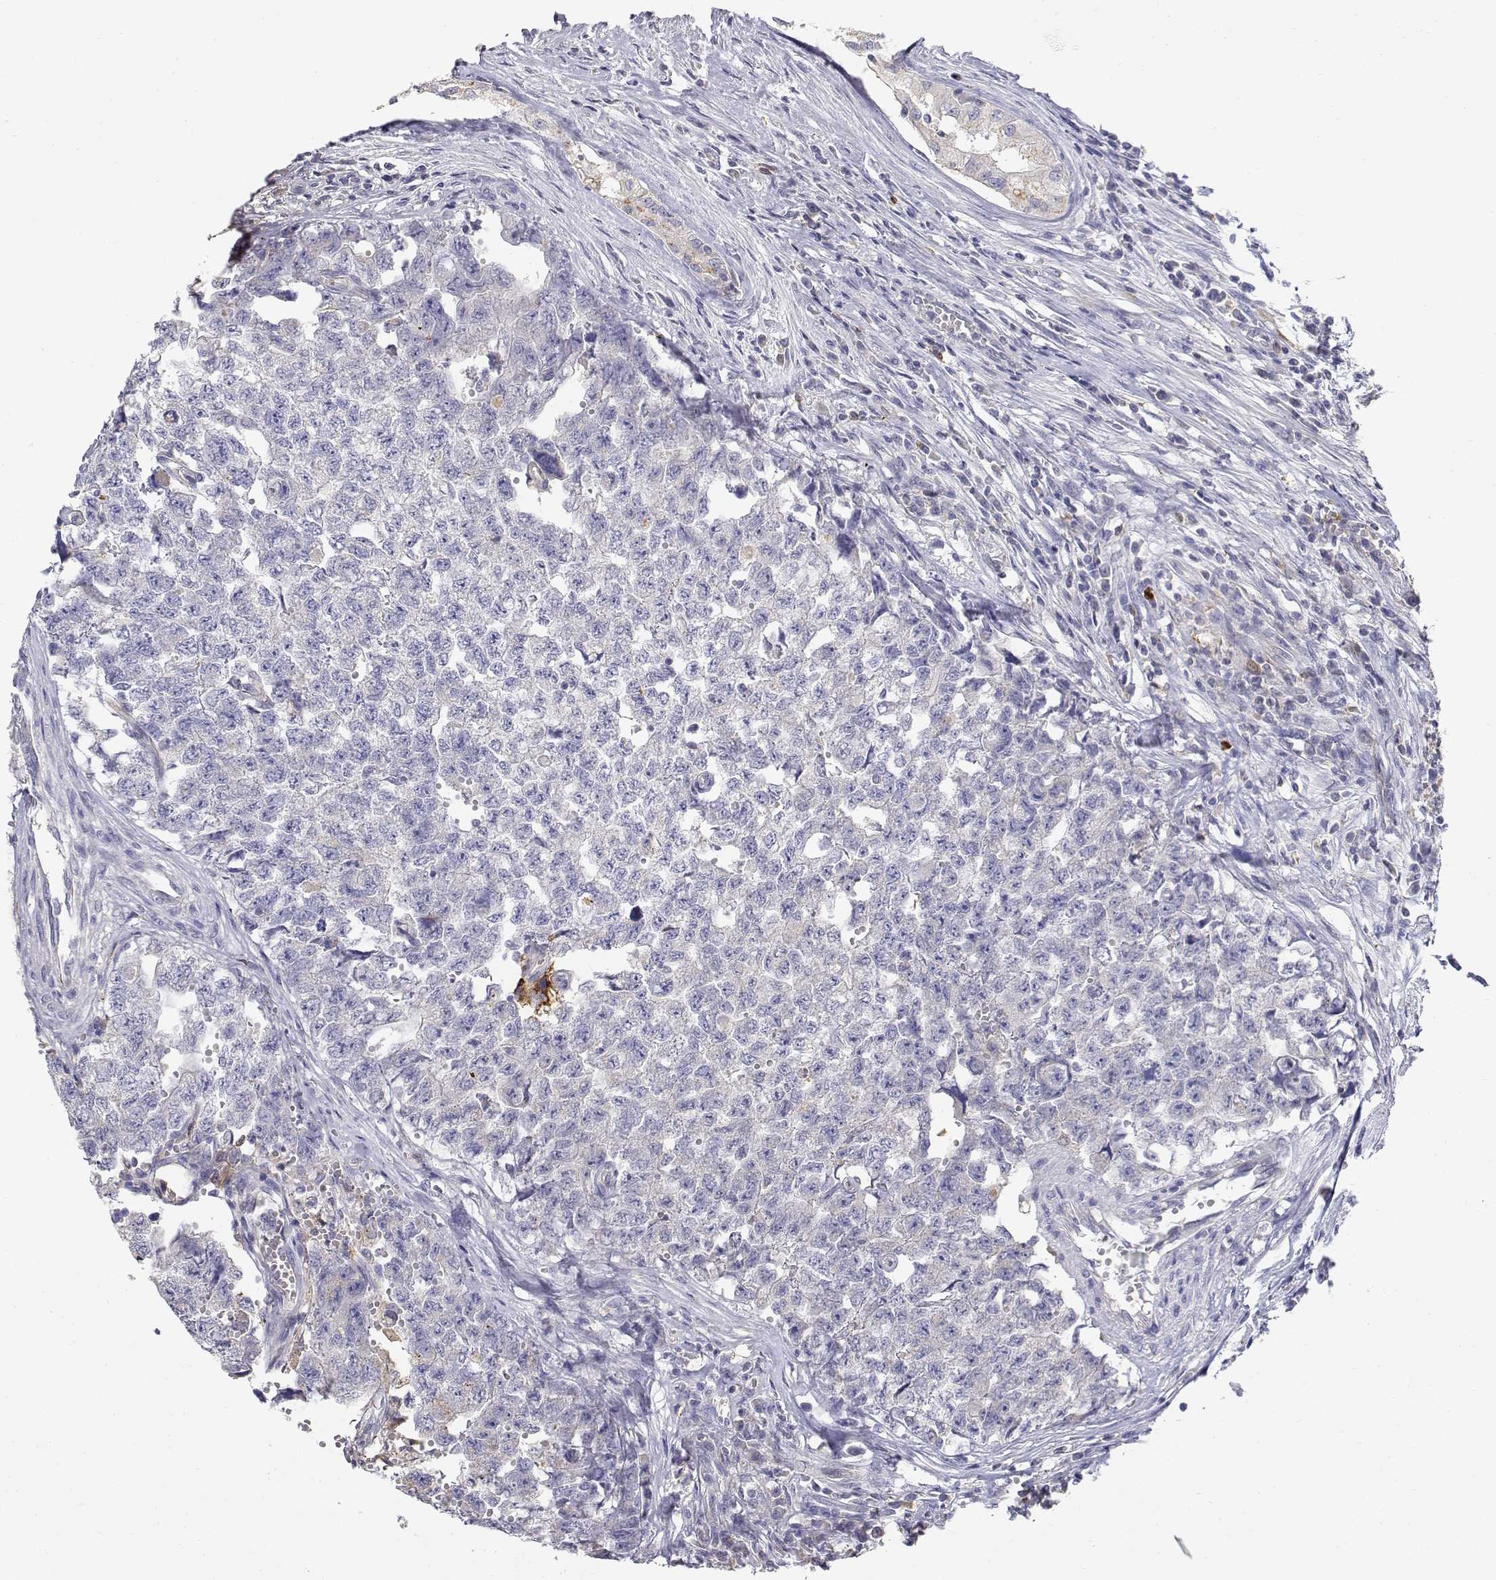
{"staining": {"intensity": "negative", "quantity": "none", "location": "none"}, "tissue": "testis cancer", "cell_type": "Tumor cells", "image_type": "cancer", "snomed": [{"axis": "morphology", "description": "Seminoma, NOS"}, {"axis": "morphology", "description": "Carcinoma, Embryonal, NOS"}, {"axis": "topography", "description": "Testis"}], "caption": "The immunohistochemistry (IHC) histopathology image has no significant staining in tumor cells of seminoma (testis) tissue.", "gene": "ADA", "patient": {"sex": "male", "age": 22}}